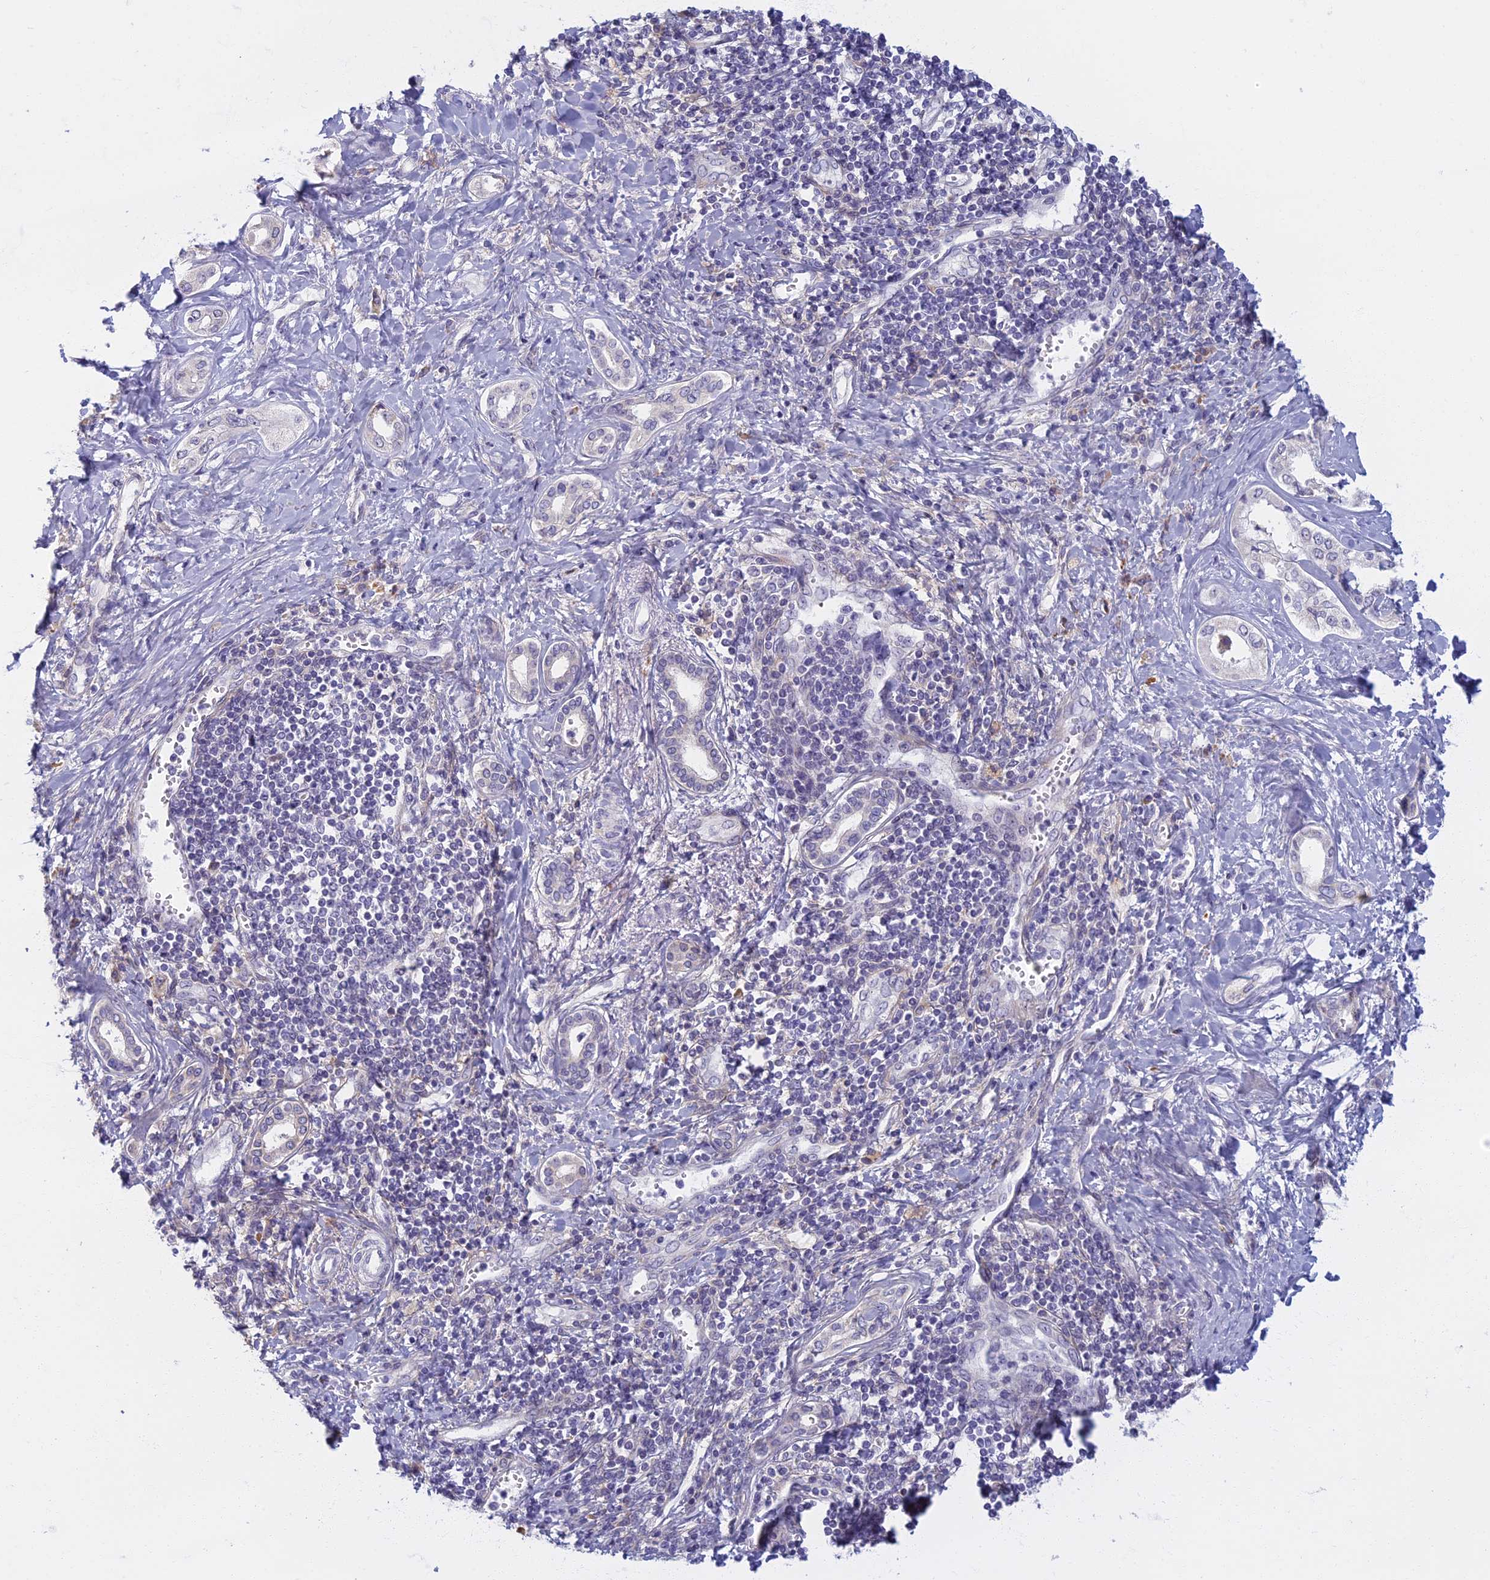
{"staining": {"intensity": "negative", "quantity": "none", "location": "none"}, "tissue": "liver cancer", "cell_type": "Tumor cells", "image_type": "cancer", "snomed": [{"axis": "morphology", "description": "Cholangiocarcinoma"}, {"axis": "topography", "description": "Liver"}], "caption": "IHC photomicrograph of liver cholangiocarcinoma stained for a protein (brown), which exhibits no staining in tumor cells. (IHC, brightfield microscopy, high magnification).", "gene": "DDX51", "patient": {"sex": "female", "age": 77}}